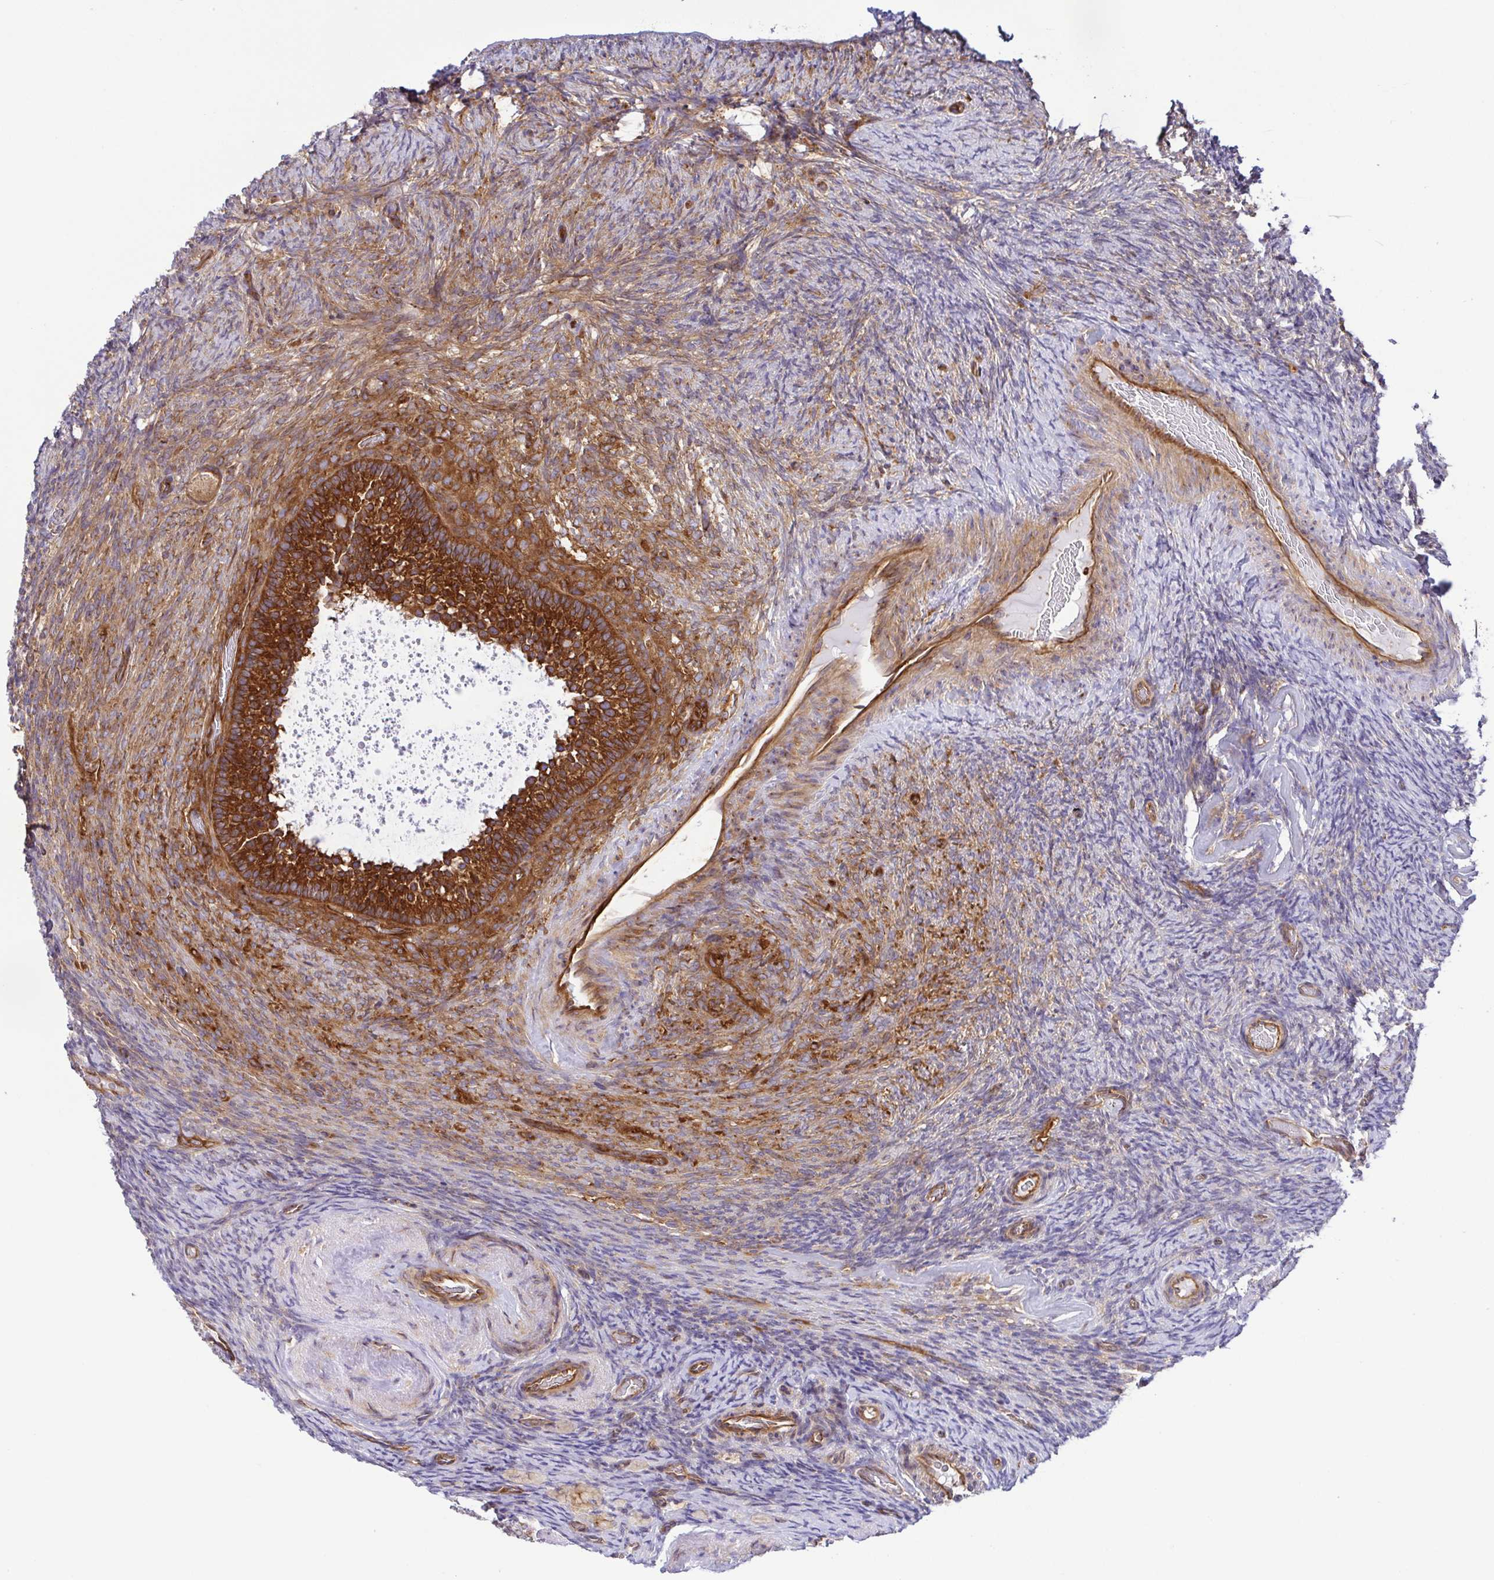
{"staining": {"intensity": "moderate", "quantity": ">75%", "location": "cytoplasmic/membranous"}, "tissue": "ovary", "cell_type": "Follicle cells", "image_type": "normal", "snomed": [{"axis": "morphology", "description": "Normal tissue, NOS"}, {"axis": "topography", "description": "Ovary"}], "caption": "IHC (DAB) staining of normal ovary exhibits moderate cytoplasmic/membranous protein expression in approximately >75% of follicle cells.", "gene": "KIF5B", "patient": {"sex": "female", "age": 34}}